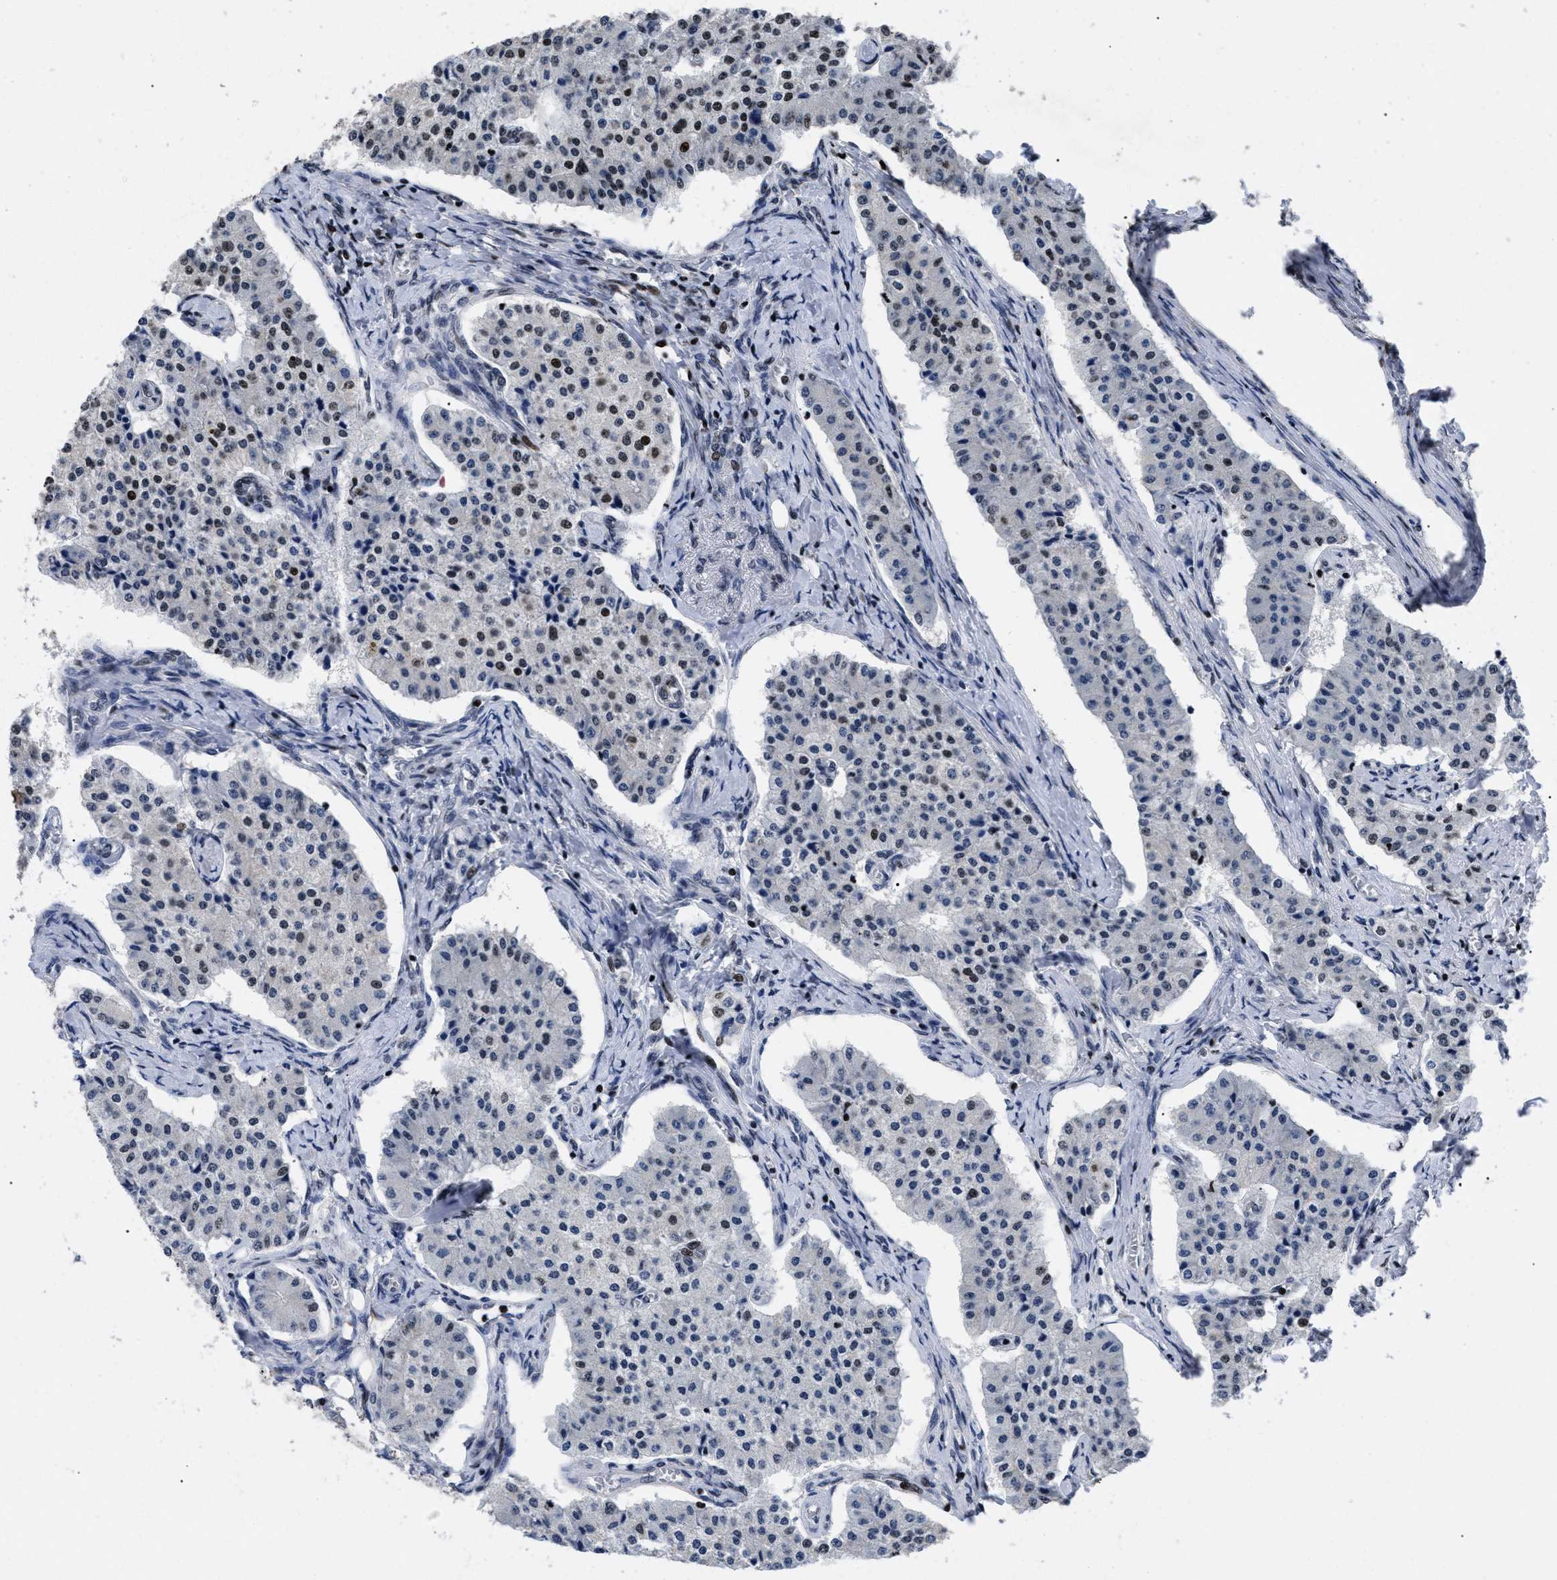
{"staining": {"intensity": "moderate", "quantity": "<25%", "location": "nuclear"}, "tissue": "carcinoid", "cell_type": "Tumor cells", "image_type": "cancer", "snomed": [{"axis": "morphology", "description": "Carcinoid, malignant, NOS"}, {"axis": "topography", "description": "Colon"}], "caption": "Human malignant carcinoid stained for a protein (brown) demonstrates moderate nuclear positive expression in about <25% of tumor cells.", "gene": "CALHM3", "patient": {"sex": "female", "age": 52}}